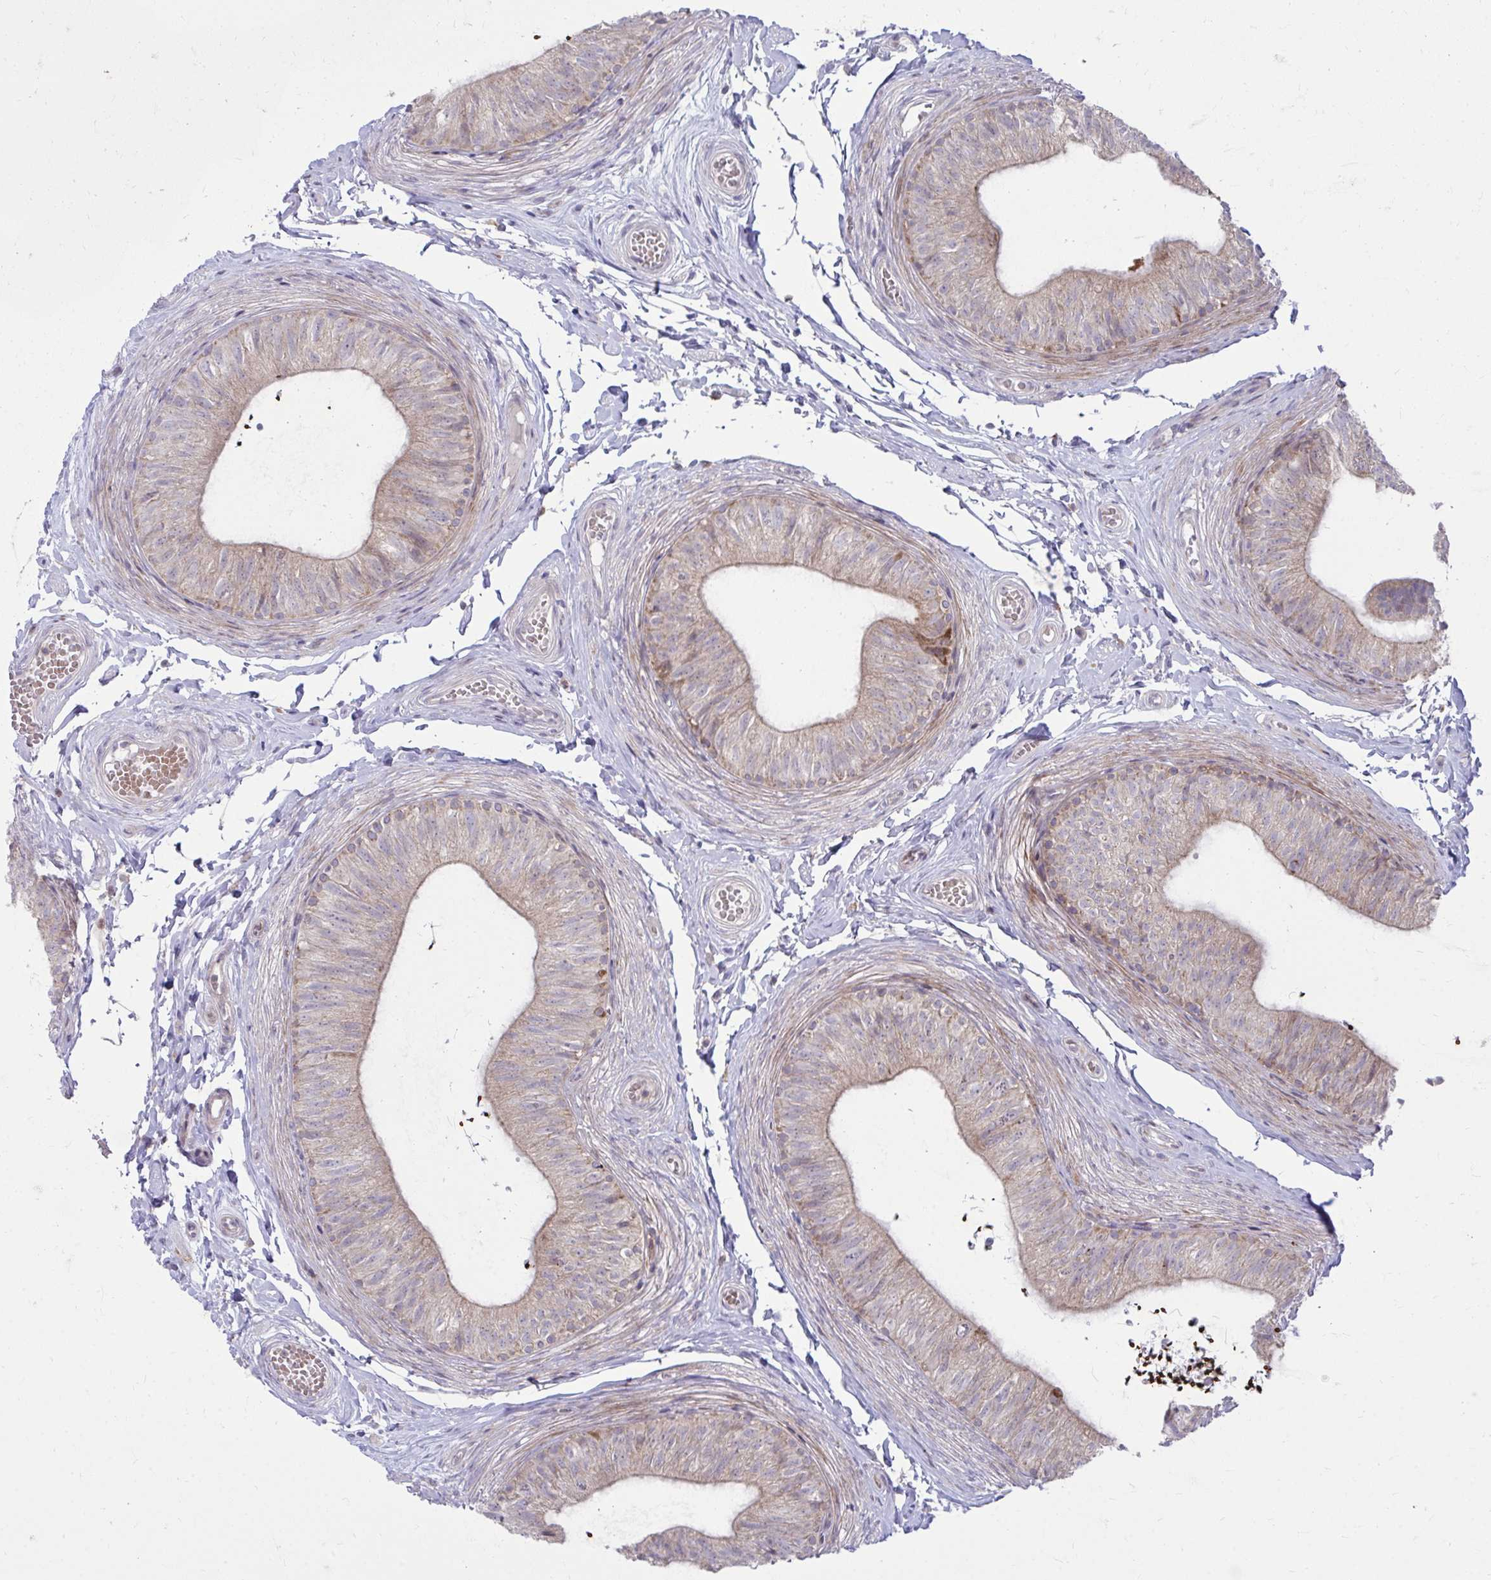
{"staining": {"intensity": "weak", "quantity": "25%-75%", "location": "cytoplasmic/membranous"}, "tissue": "epididymis", "cell_type": "Glandular cells", "image_type": "normal", "snomed": [{"axis": "morphology", "description": "Normal tissue, NOS"}, {"axis": "topography", "description": "Epididymis, spermatic cord, NOS"}, {"axis": "topography", "description": "Epididymis"}, {"axis": "topography", "description": "Peripheral nerve tissue"}], "caption": "This micrograph exhibits benign epididymis stained with IHC to label a protein in brown. The cytoplasmic/membranous of glandular cells show weak positivity for the protein. Nuclei are counter-stained blue.", "gene": "C16orf54", "patient": {"sex": "male", "age": 29}}